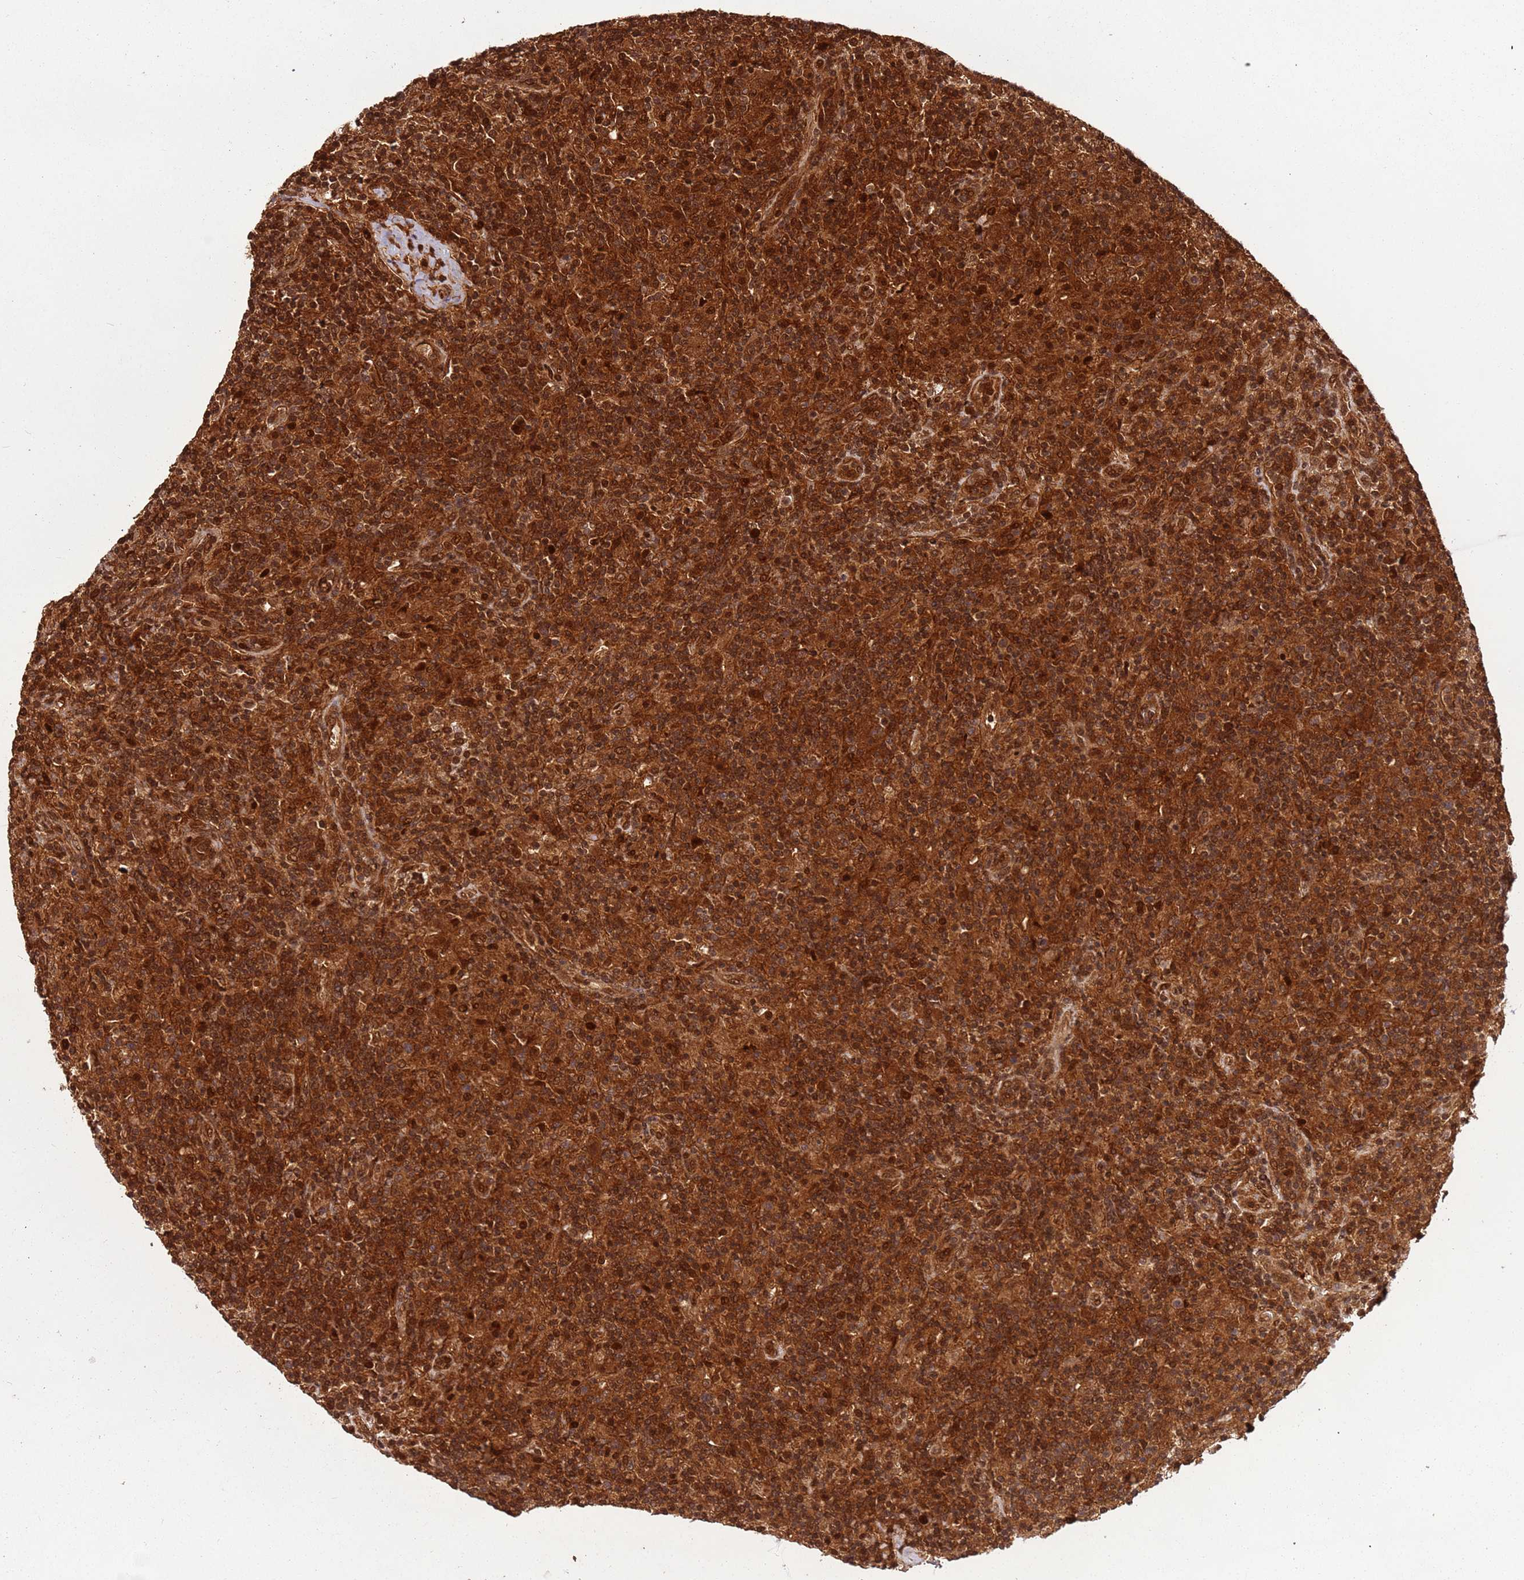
{"staining": {"intensity": "moderate", "quantity": ">75%", "location": "cytoplasmic/membranous,nuclear"}, "tissue": "lymphoma", "cell_type": "Tumor cells", "image_type": "cancer", "snomed": [{"axis": "morphology", "description": "Hodgkin's disease, NOS"}, {"axis": "topography", "description": "Lymph node"}], "caption": "Approximately >75% of tumor cells in human lymphoma reveal moderate cytoplasmic/membranous and nuclear protein positivity as visualized by brown immunohistochemical staining.", "gene": "PGLS", "patient": {"sex": "male", "age": 70}}